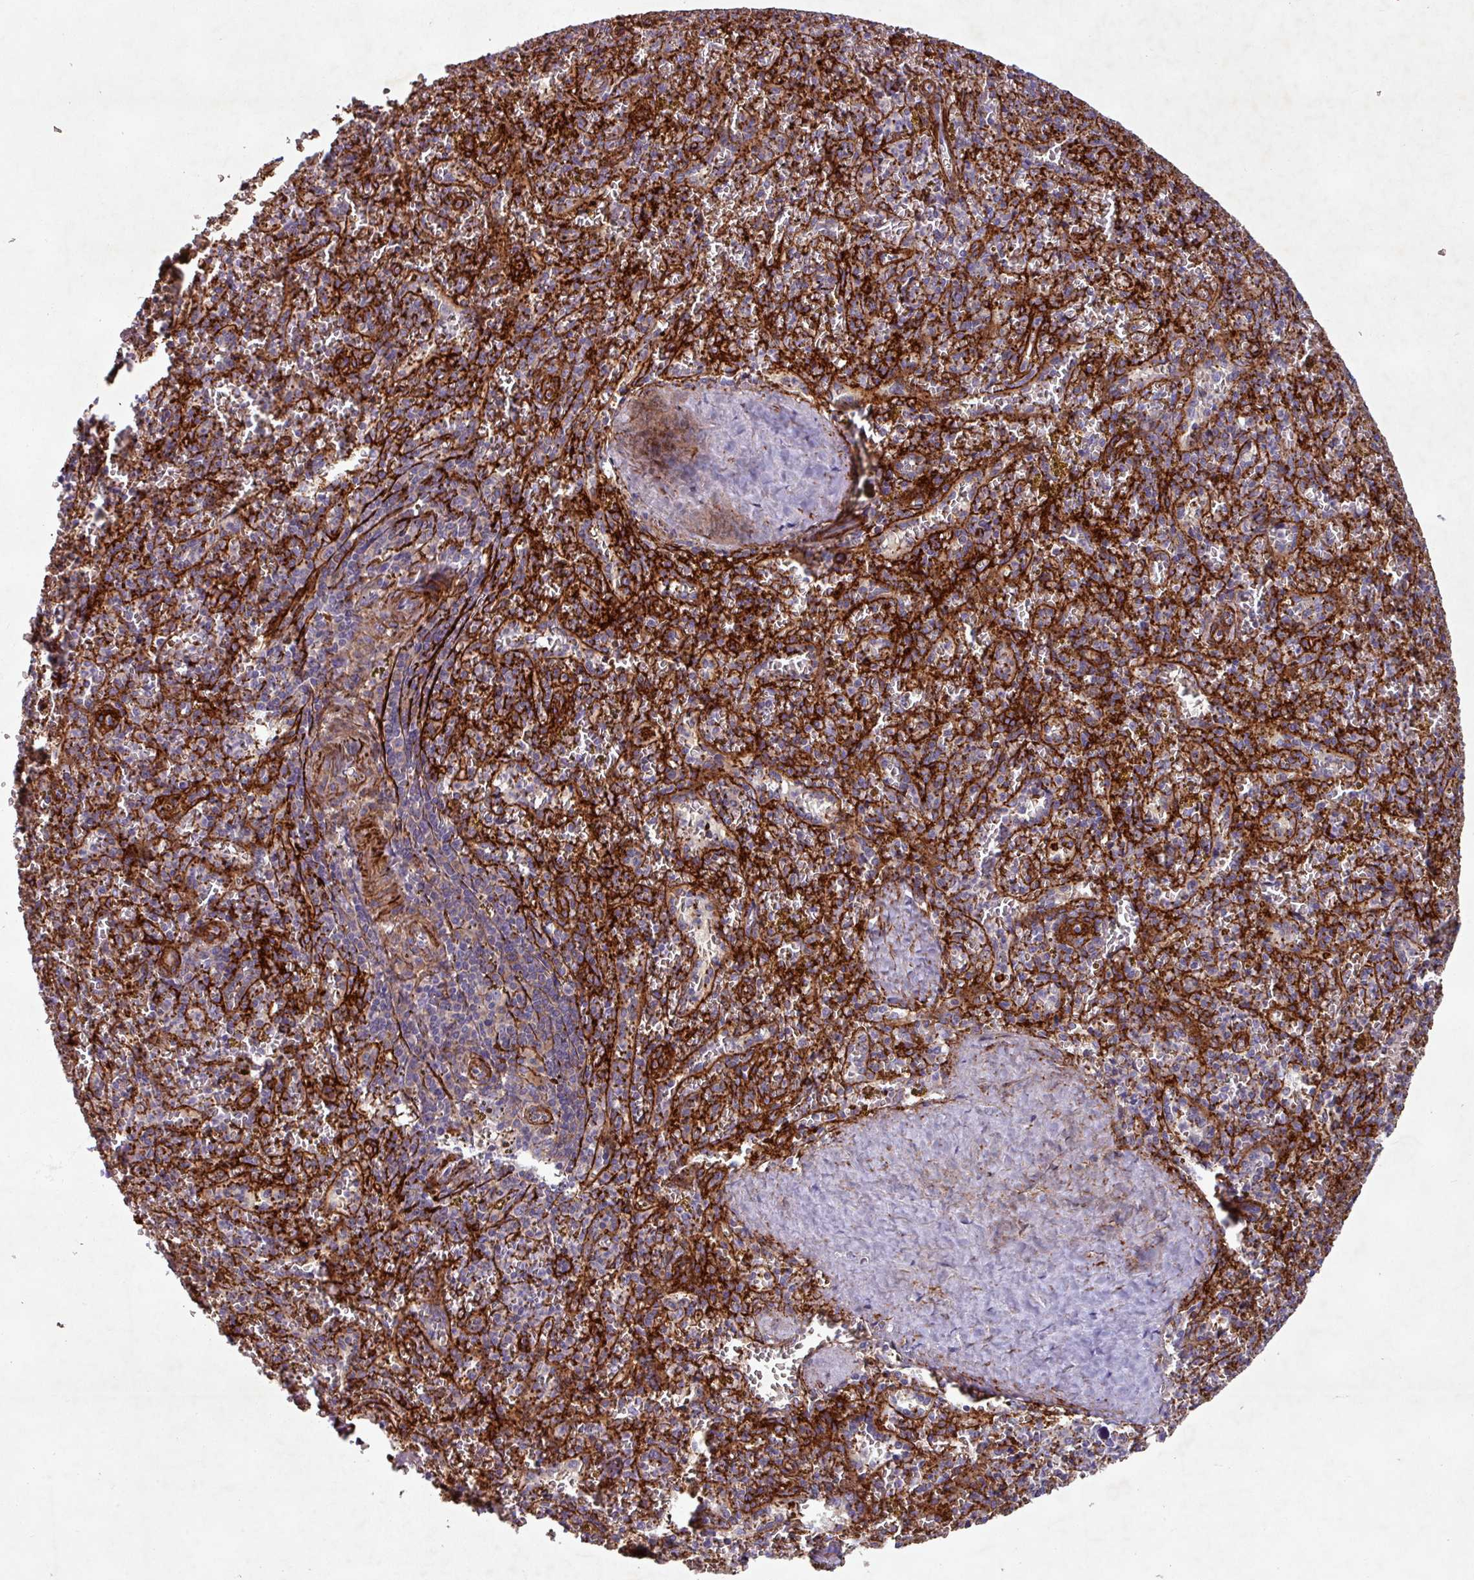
{"staining": {"intensity": "negative", "quantity": "none", "location": "none"}, "tissue": "spleen", "cell_type": "Cells in red pulp", "image_type": "normal", "snomed": [{"axis": "morphology", "description": "Normal tissue, NOS"}, {"axis": "topography", "description": "Spleen"}], "caption": "This image is of benign spleen stained with immunohistochemistry to label a protein in brown with the nuclei are counter-stained blue. There is no positivity in cells in red pulp.", "gene": "ATP2C2", "patient": {"sex": "male", "age": 57}}